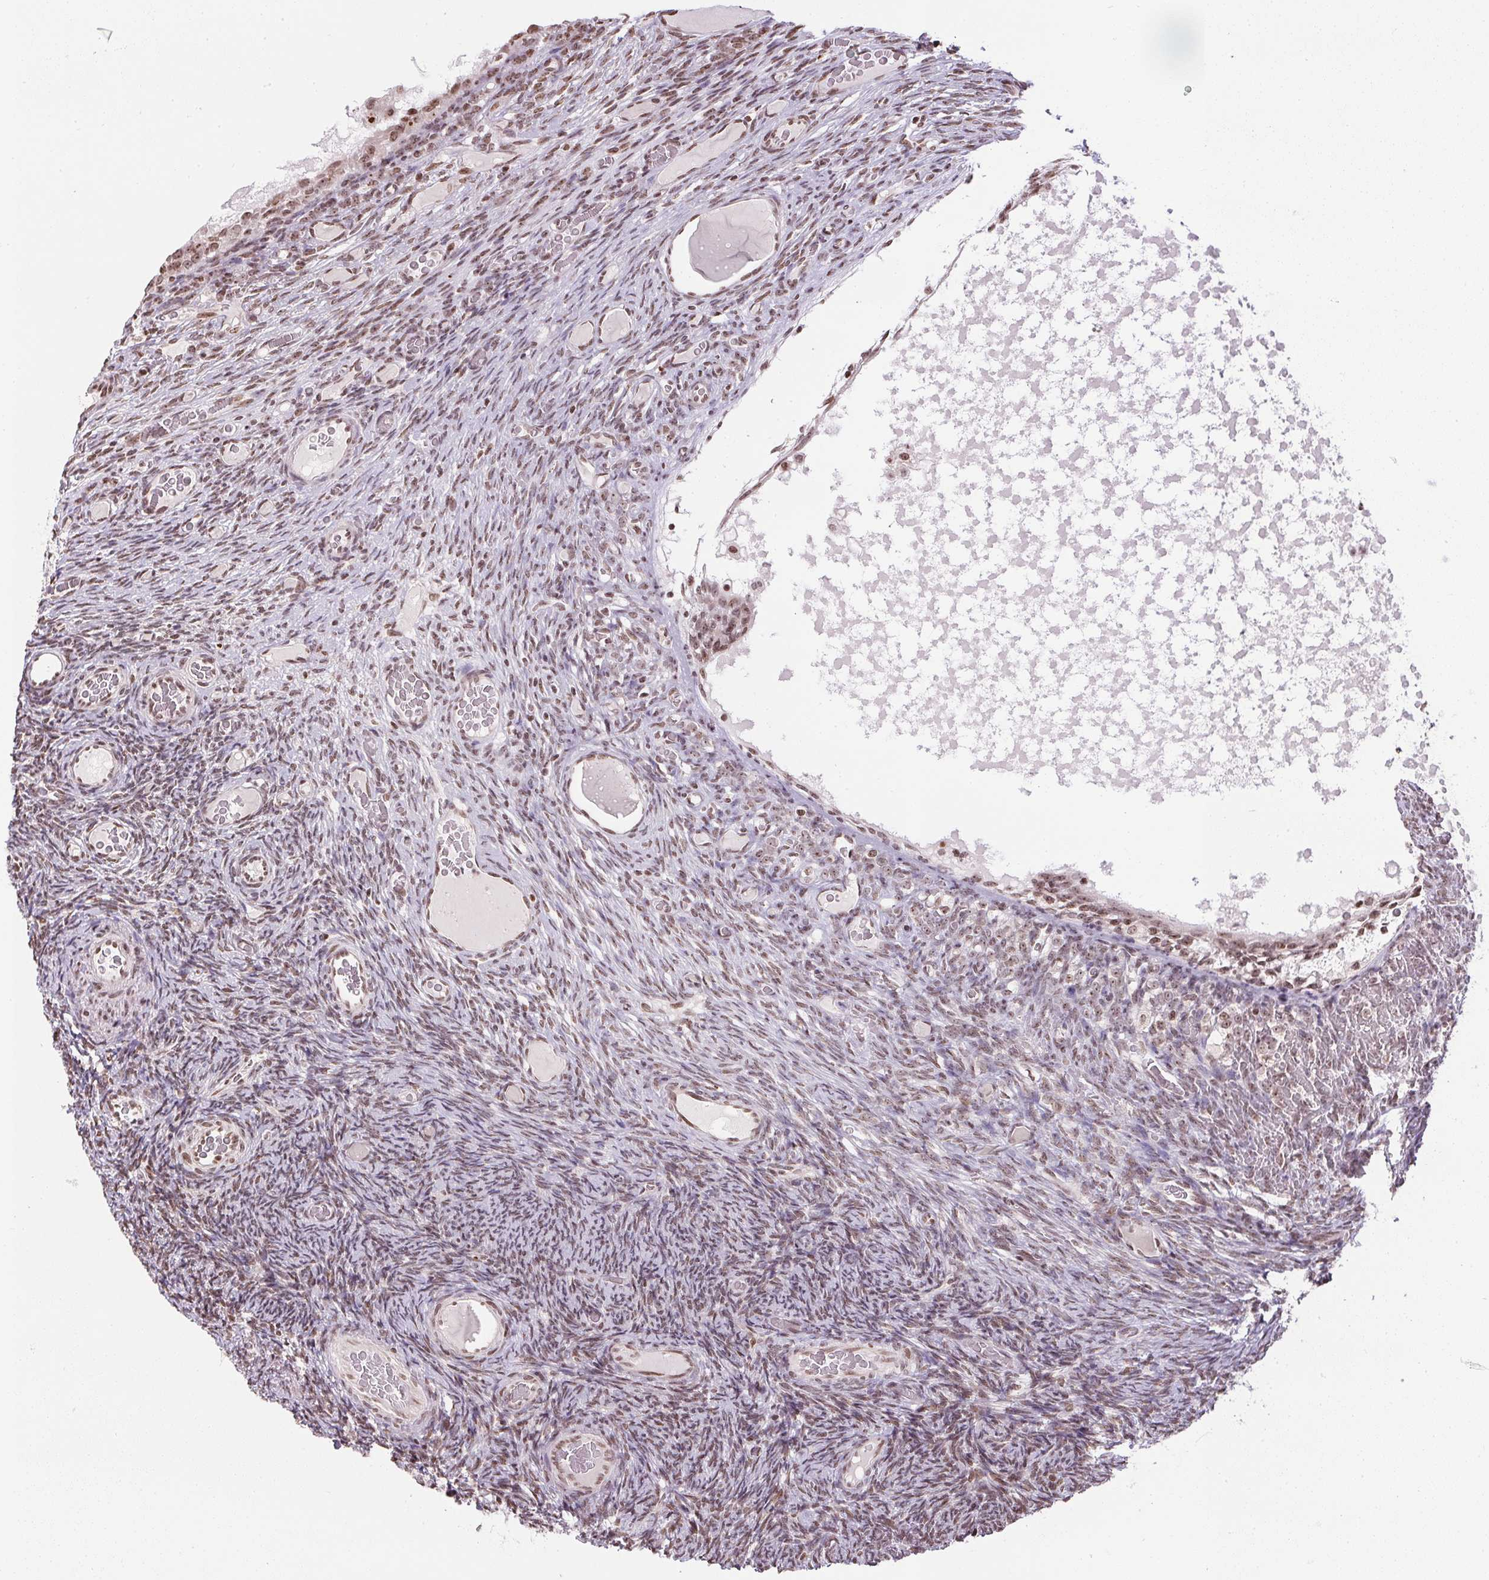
{"staining": {"intensity": "moderate", "quantity": ">75%", "location": "nuclear"}, "tissue": "ovary", "cell_type": "Follicle cells", "image_type": "normal", "snomed": [{"axis": "morphology", "description": "Normal tissue, NOS"}, {"axis": "topography", "description": "Ovary"}], "caption": "Immunohistochemical staining of benign human ovary displays >75% levels of moderate nuclear protein expression in approximately >75% of follicle cells. (DAB IHC with brightfield microscopy, high magnification).", "gene": "RNF181", "patient": {"sex": "female", "age": 34}}